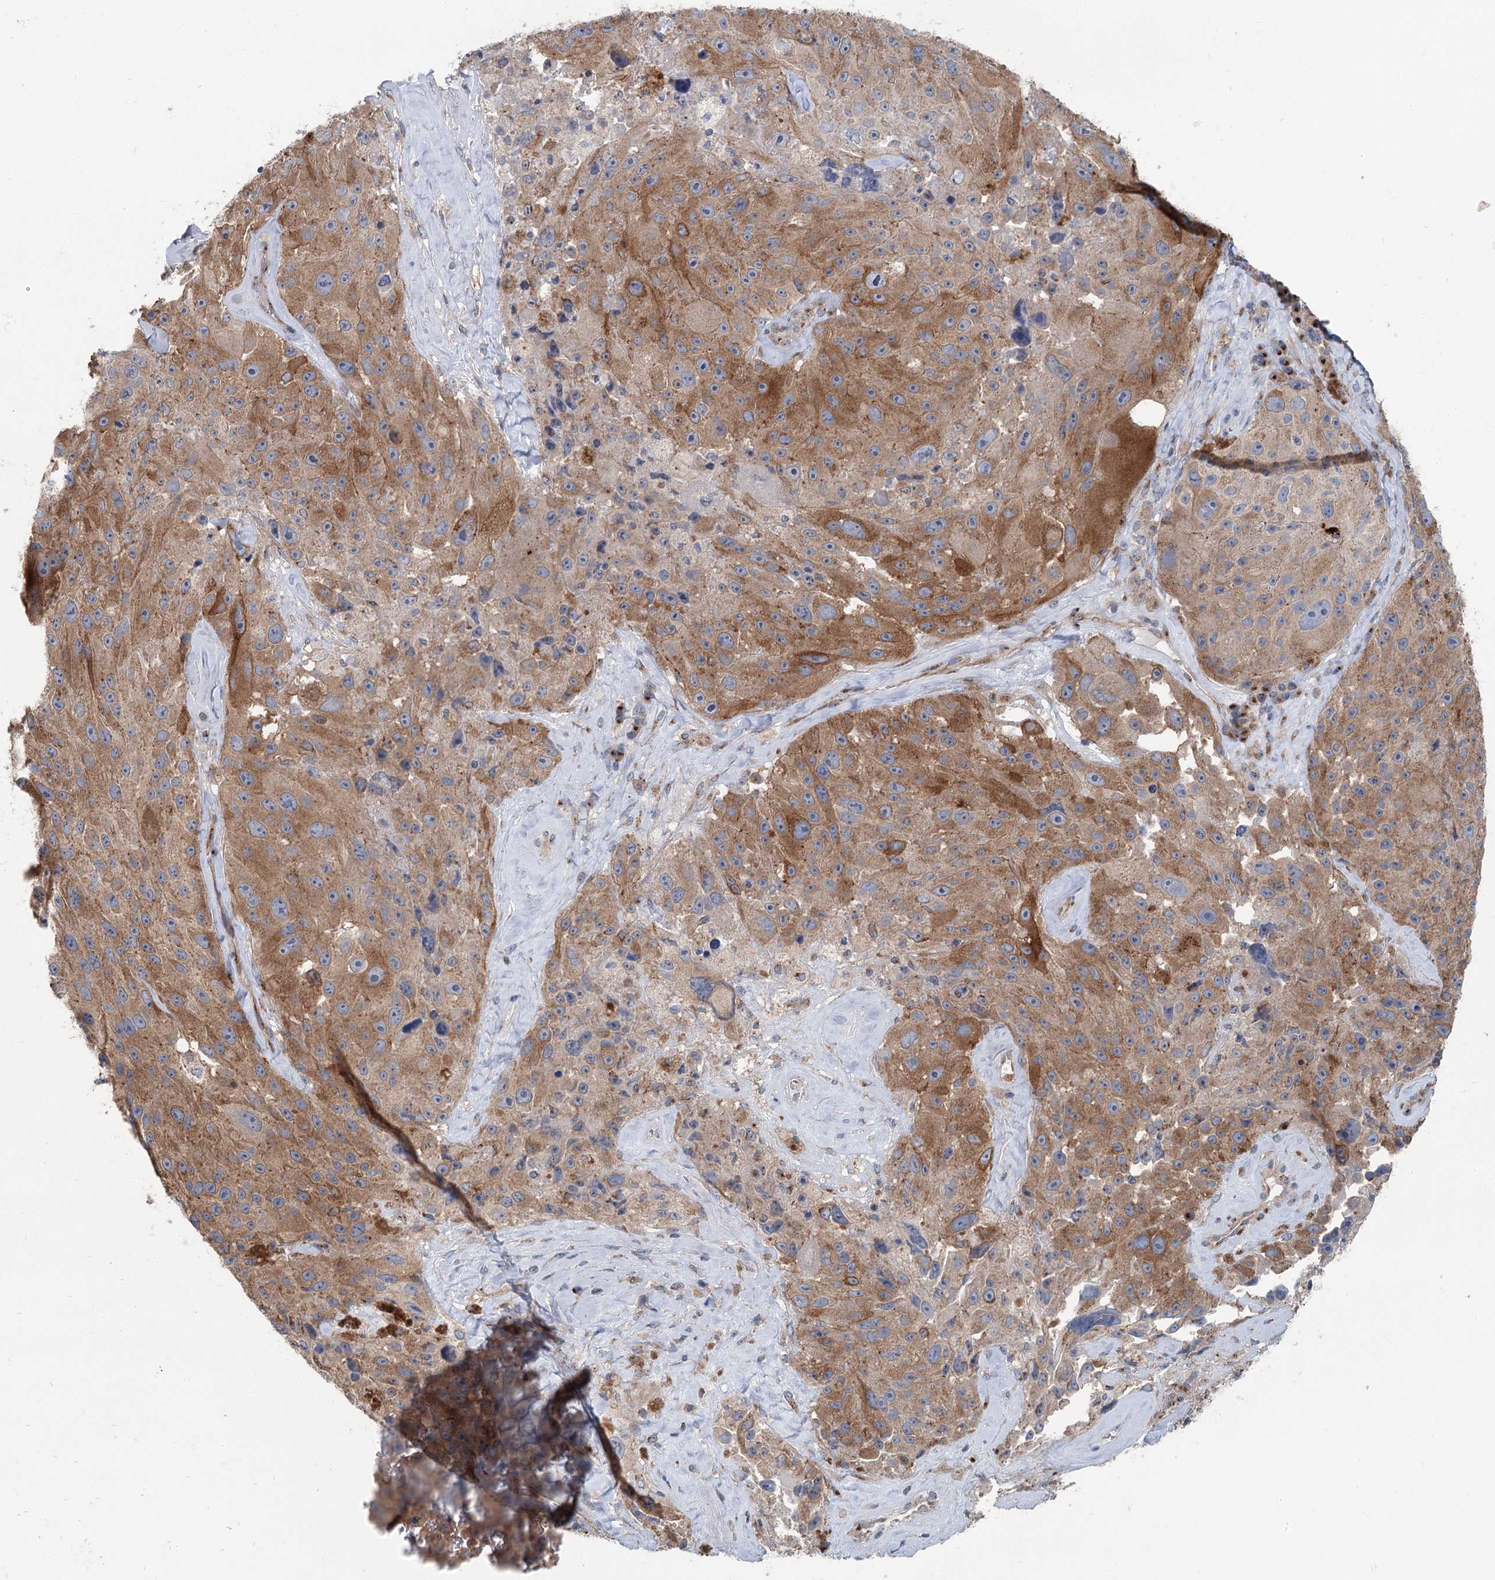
{"staining": {"intensity": "moderate", "quantity": ">75%", "location": "cytoplasmic/membranous"}, "tissue": "melanoma", "cell_type": "Tumor cells", "image_type": "cancer", "snomed": [{"axis": "morphology", "description": "Malignant melanoma, Metastatic site"}, {"axis": "topography", "description": "Lymph node"}], "caption": "Protein positivity by immunohistochemistry shows moderate cytoplasmic/membranous positivity in approximately >75% of tumor cells in malignant melanoma (metastatic site).", "gene": "ITIH5", "patient": {"sex": "male", "age": 62}}